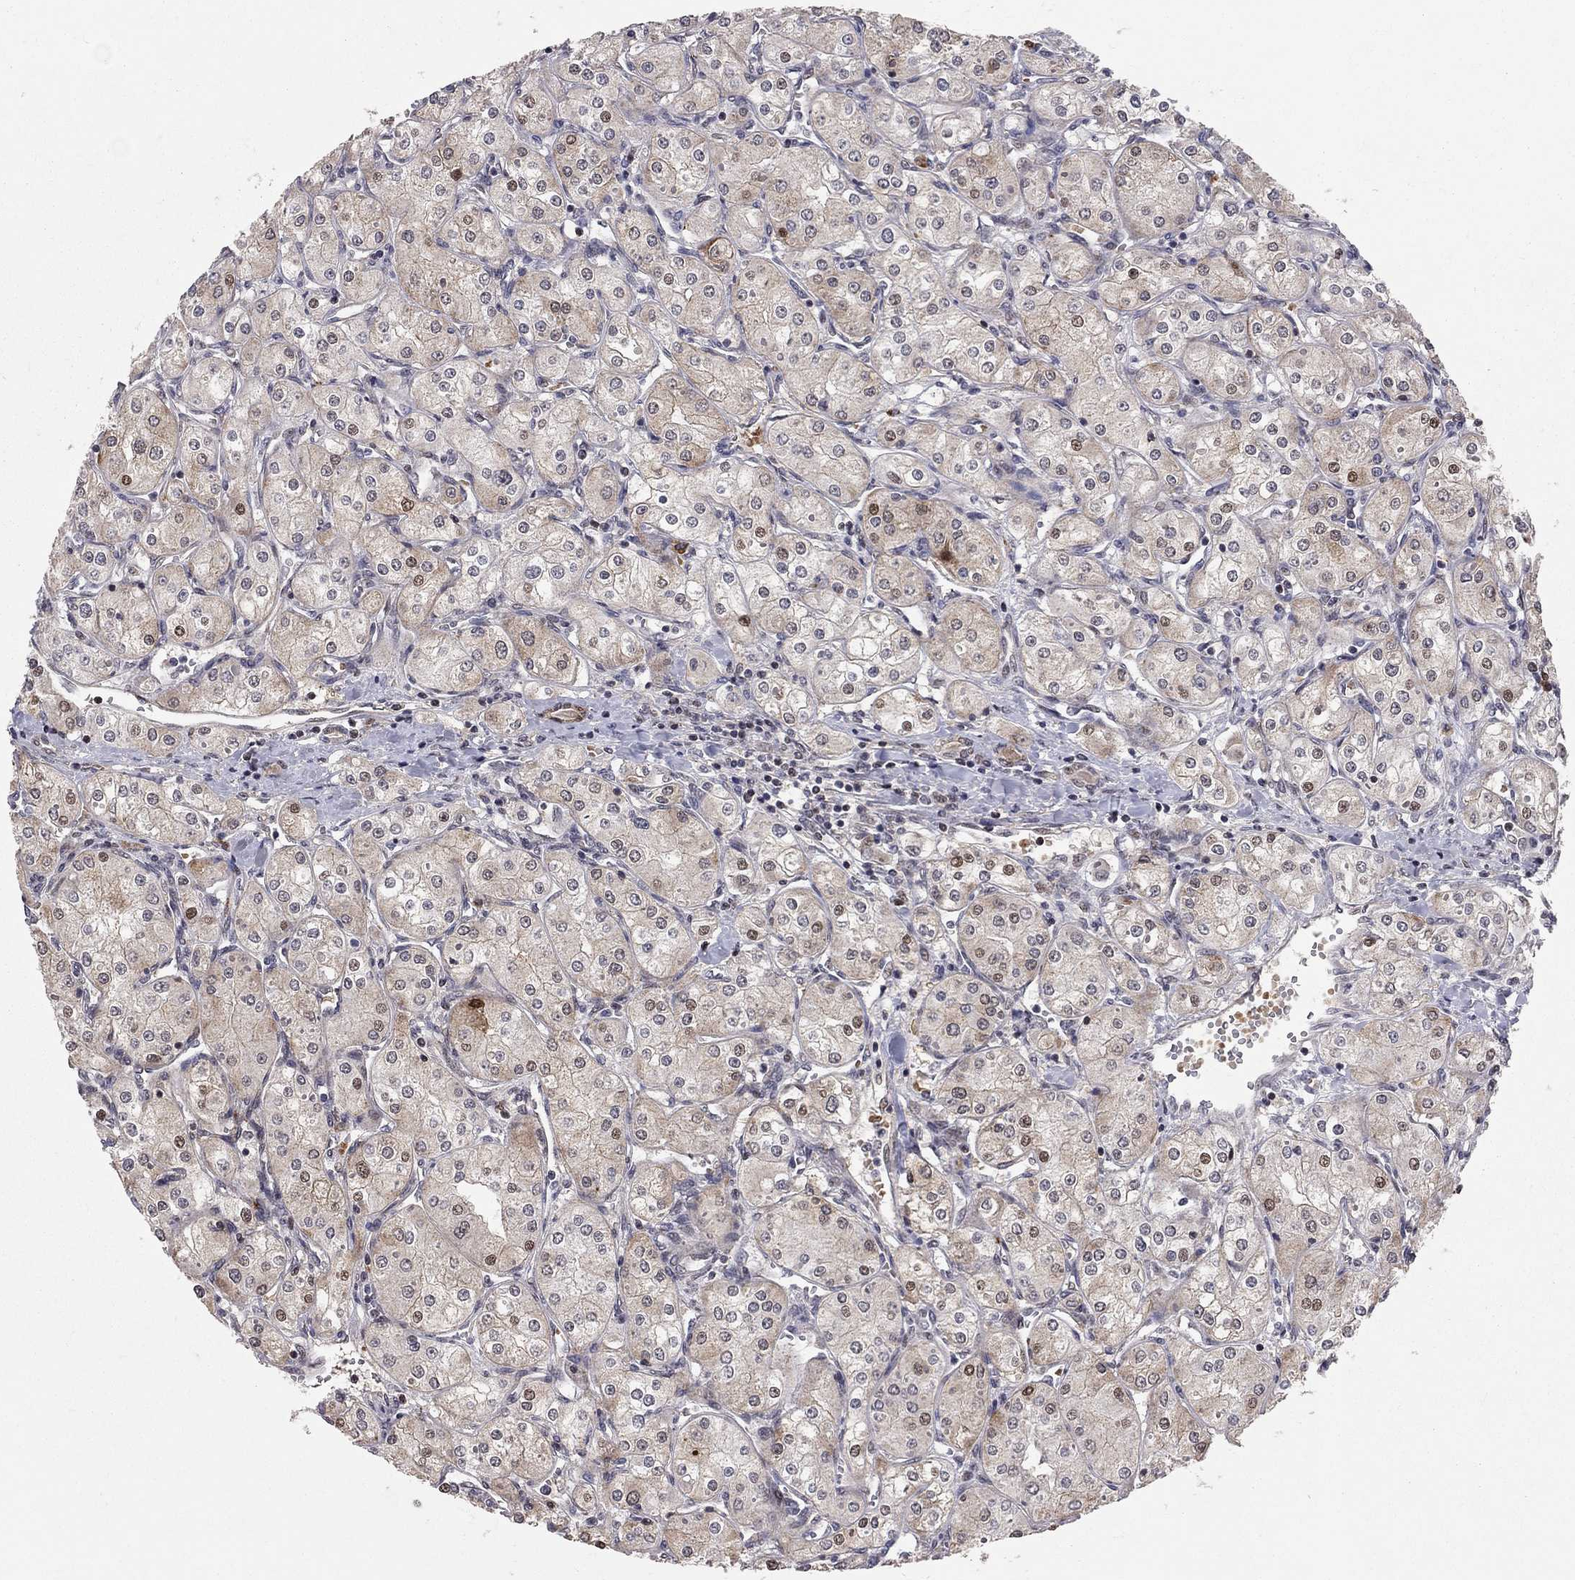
{"staining": {"intensity": "moderate", "quantity": "<25%", "location": "nuclear"}, "tissue": "renal cancer", "cell_type": "Tumor cells", "image_type": "cancer", "snomed": [{"axis": "morphology", "description": "Adenocarcinoma, NOS"}, {"axis": "topography", "description": "Kidney"}], "caption": "Moderate nuclear positivity for a protein is identified in approximately <25% of tumor cells of renal cancer (adenocarcinoma) using immunohistochemistry.", "gene": "HDAC3", "patient": {"sex": "male", "age": 77}}